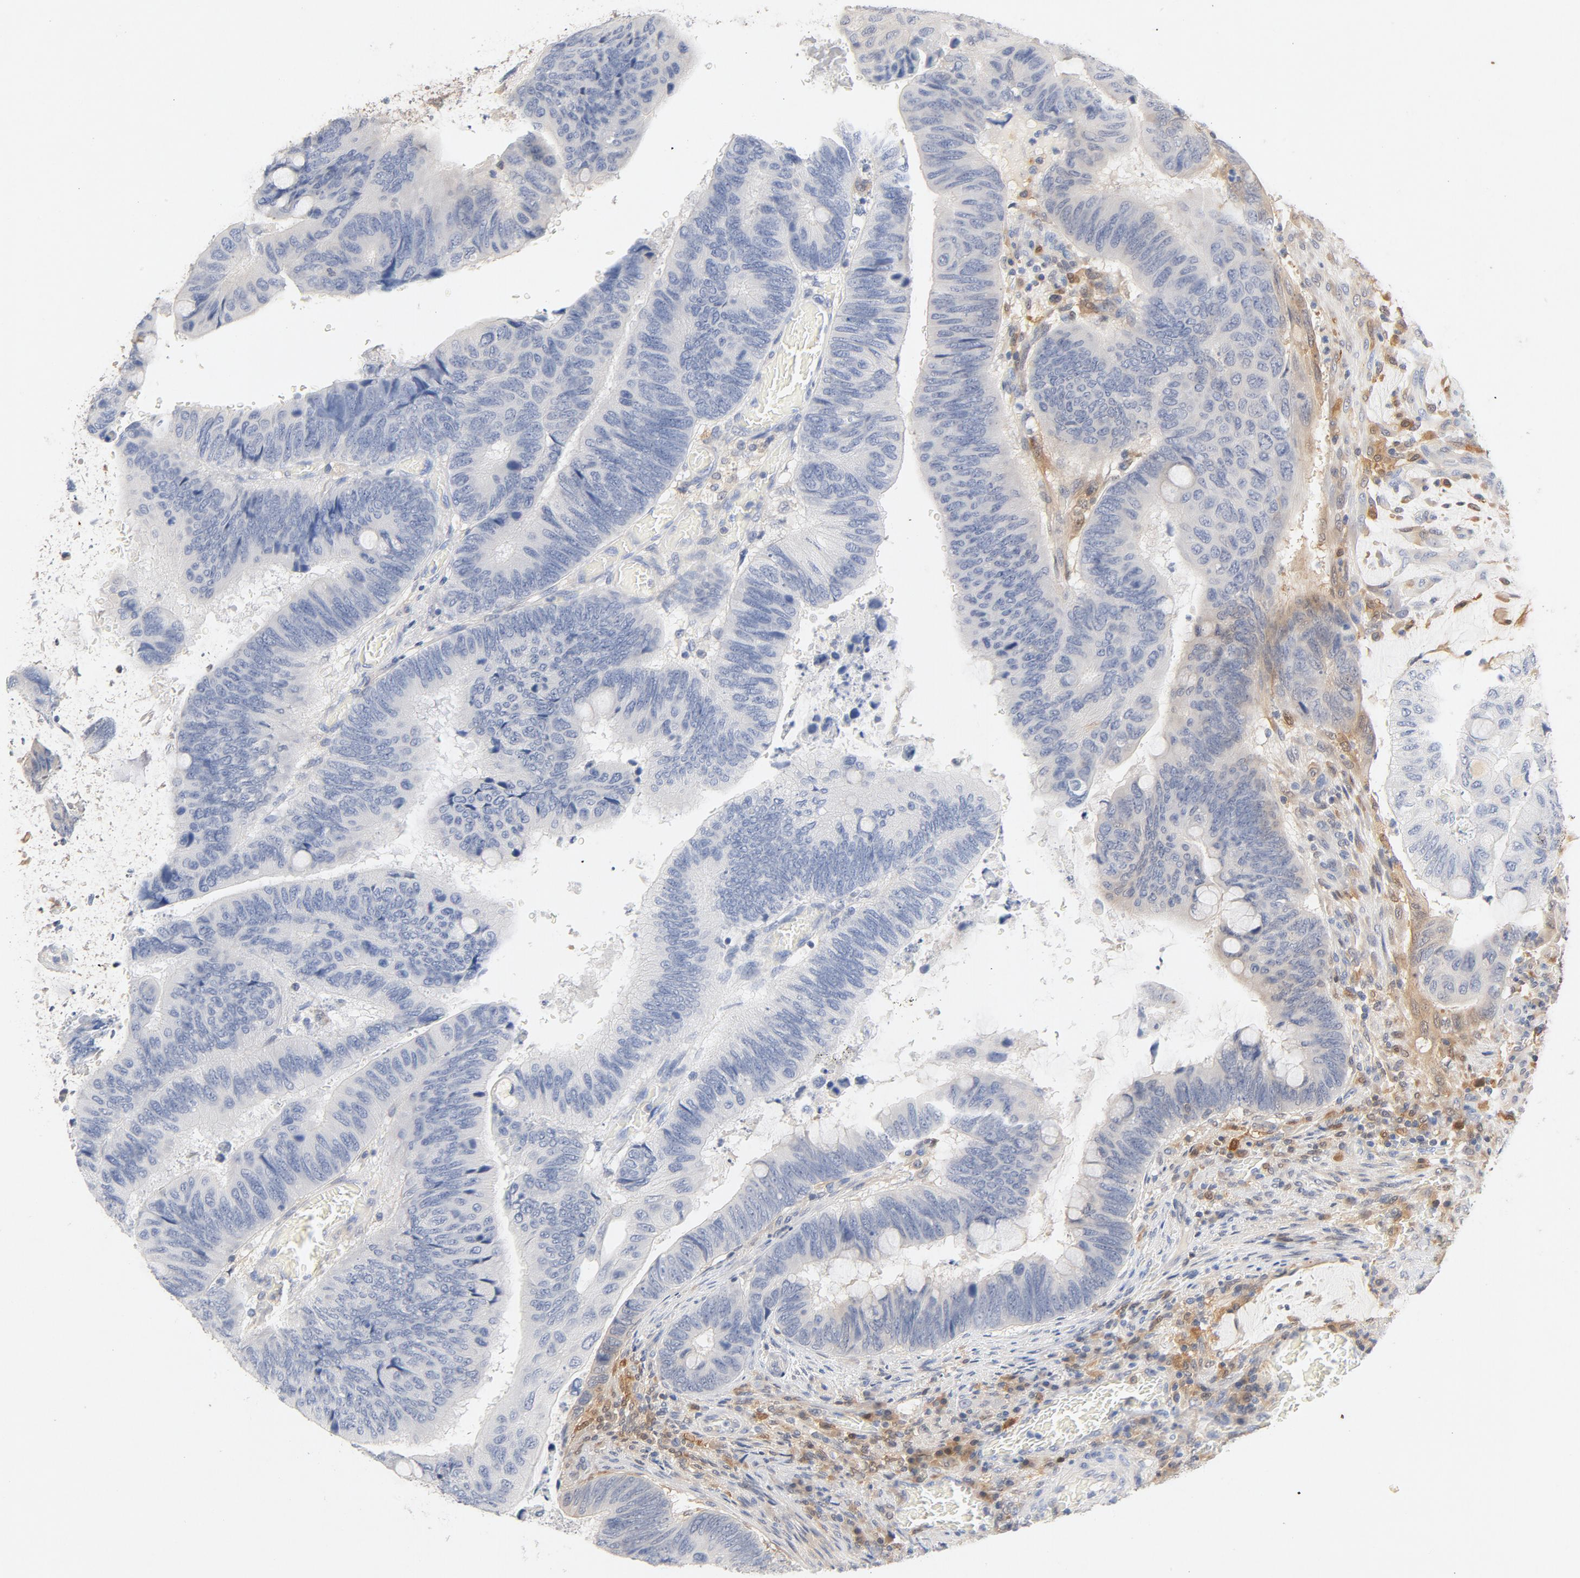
{"staining": {"intensity": "negative", "quantity": "none", "location": "none"}, "tissue": "colorectal cancer", "cell_type": "Tumor cells", "image_type": "cancer", "snomed": [{"axis": "morphology", "description": "Normal tissue, NOS"}, {"axis": "morphology", "description": "Adenocarcinoma, NOS"}, {"axis": "topography", "description": "Rectum"}], "caption": "Human adenocarcinoma (colorectal) stained for a protein using IHC displays no expression in tumor cells.", "gene": "STAT1", "patient": {"sex": "male", "age": 92}}